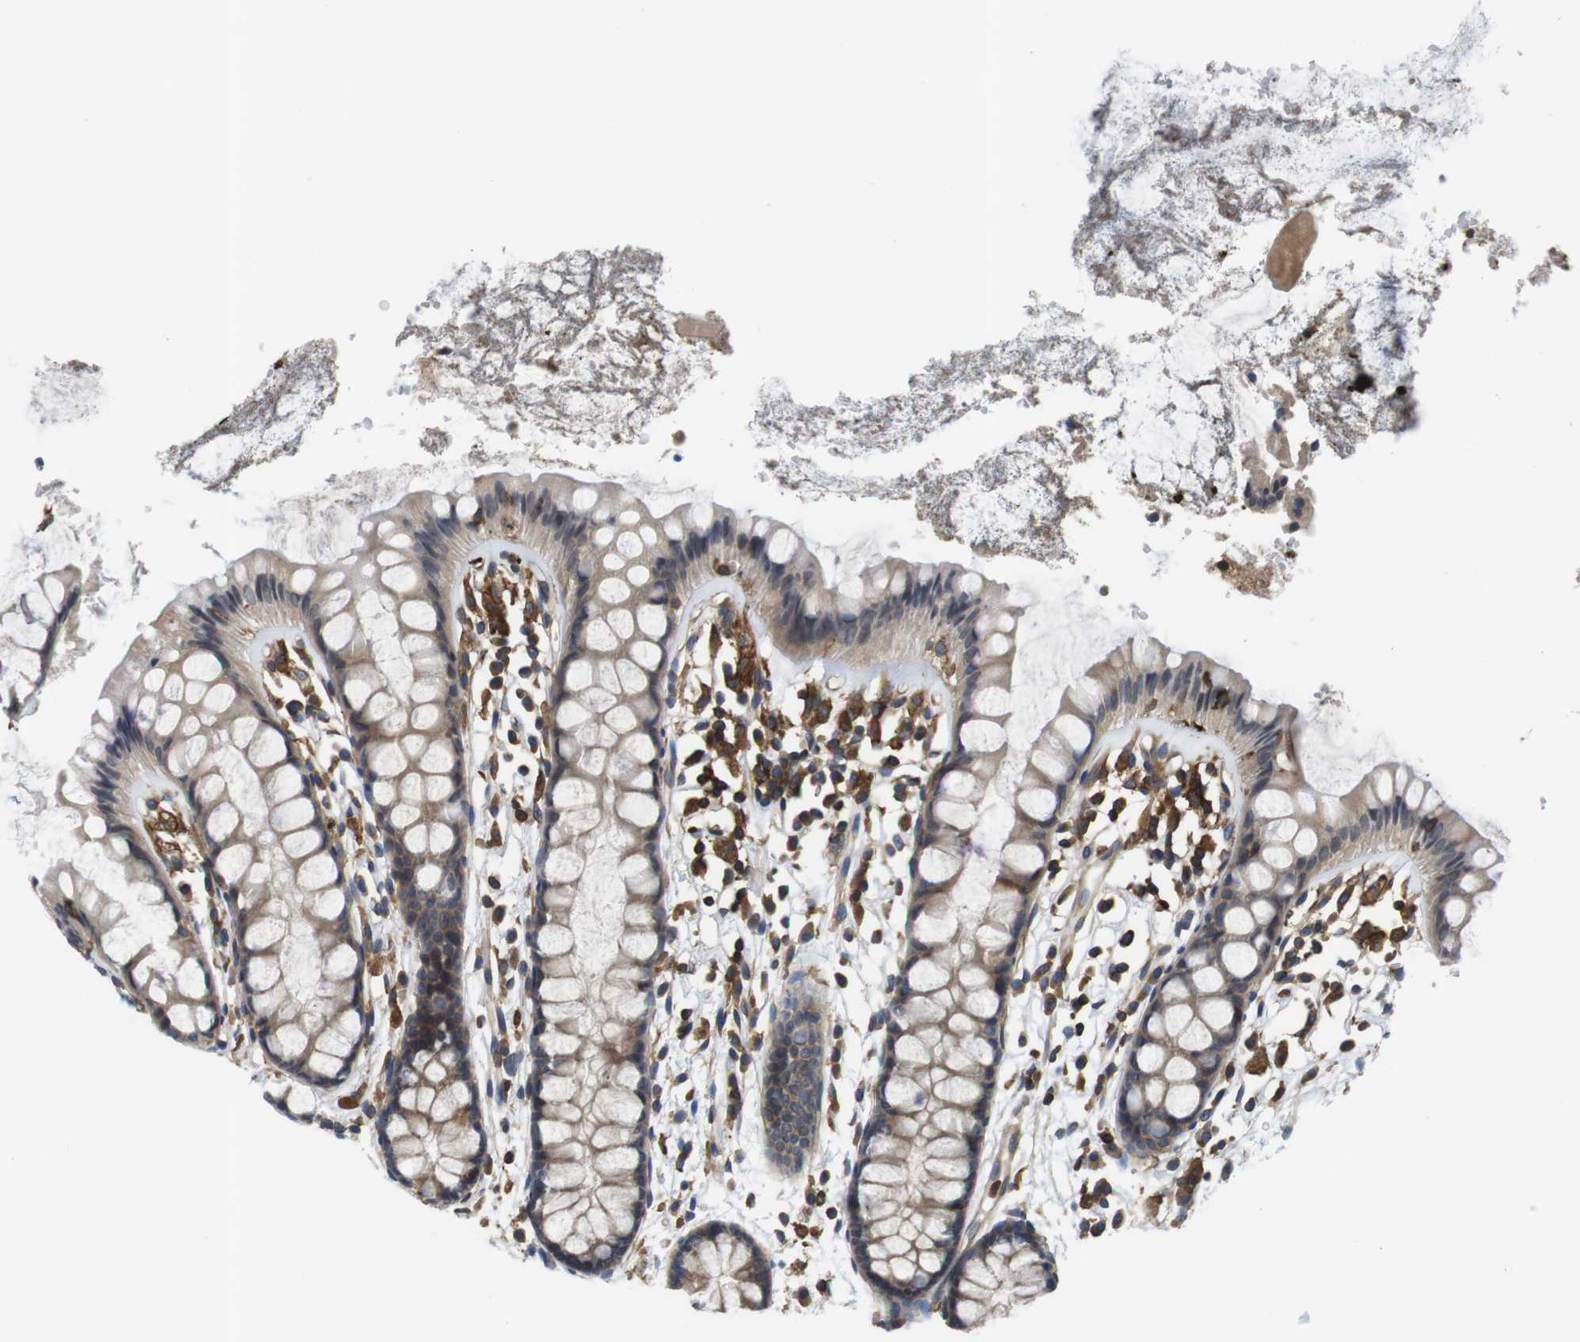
{"staining": {"intensity": "moderate", "quantity": ">75%", "location": "cytoplasmic/membranous"}, "tissue": "rectum", "cell_type": "Glandular cells", "image_type": "normal", "snomed": [{"axis": "morphology", "description": "Normal tissue, NOS"}, {"axis": "topography", "description": "Rectum"}], "caption": "Glandular cells display medium levels of moderate cytoplasmic/membranous staining in about >75% of cells in unremarkable human rectum.", "gene": "HERPUD2", "patient": {"sex": "female", "age": 66}}